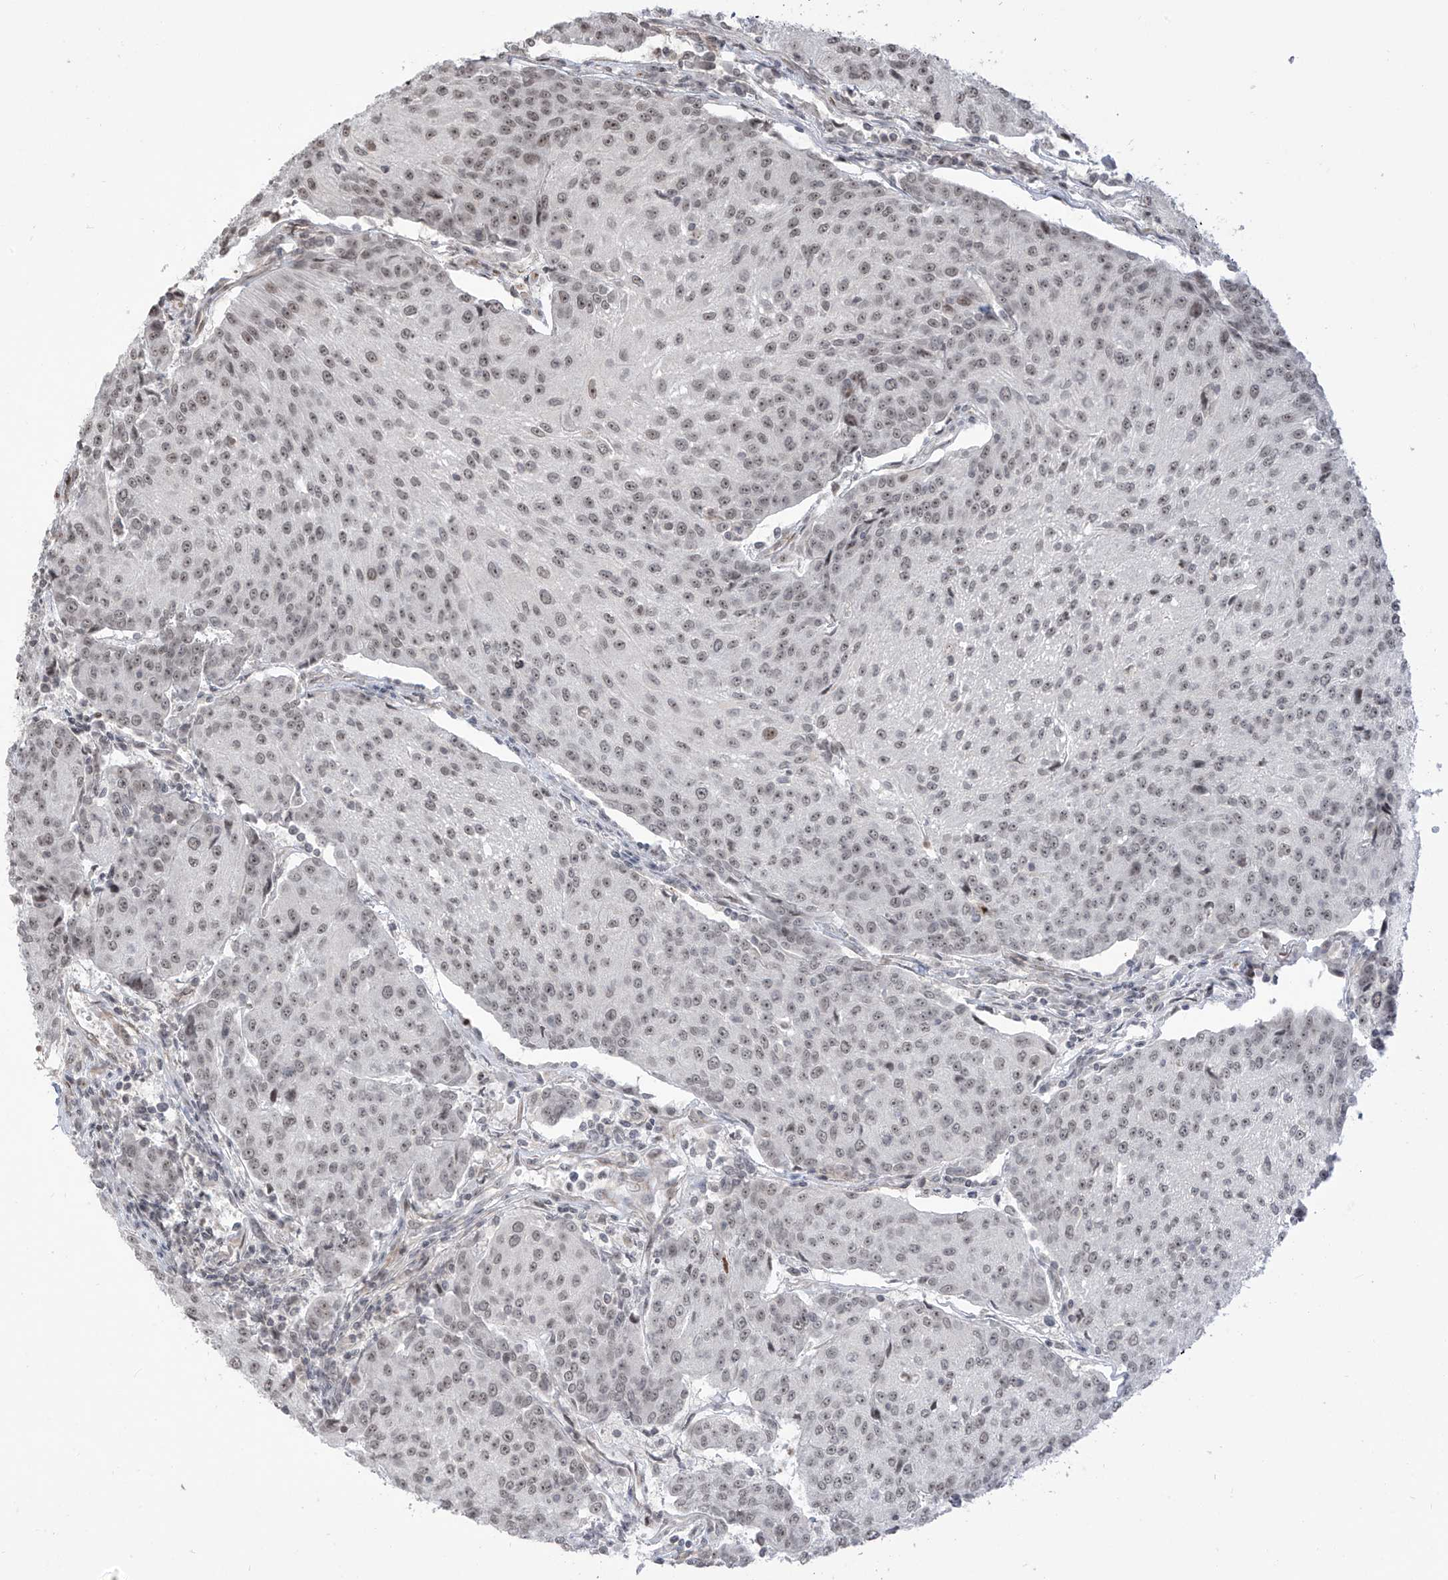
{"staining": {"intensity": "weak", "quantity": ">75%", "location": "nuclear"}, "tissue": "urothelial cancer", "cell_type": "Tumor cells", "image_type": "cancer", "snomed": [{"axis": "morphology", "description": "Urothelial carcinoma, High grade"}, {"axis": "topography", "description": "Urinary bladder"}], "caption": "This photomicrograph displays urothelial carcinoma (high-grade) stained with immunohistochemistry (IHC) to label a protein in brown. The nuclear of tumor cells show weak positivity for the protein. Nuclei are counter-stained blue.", "gene": "METAP1D", "patient": {"sex": "female", "age": 85}}